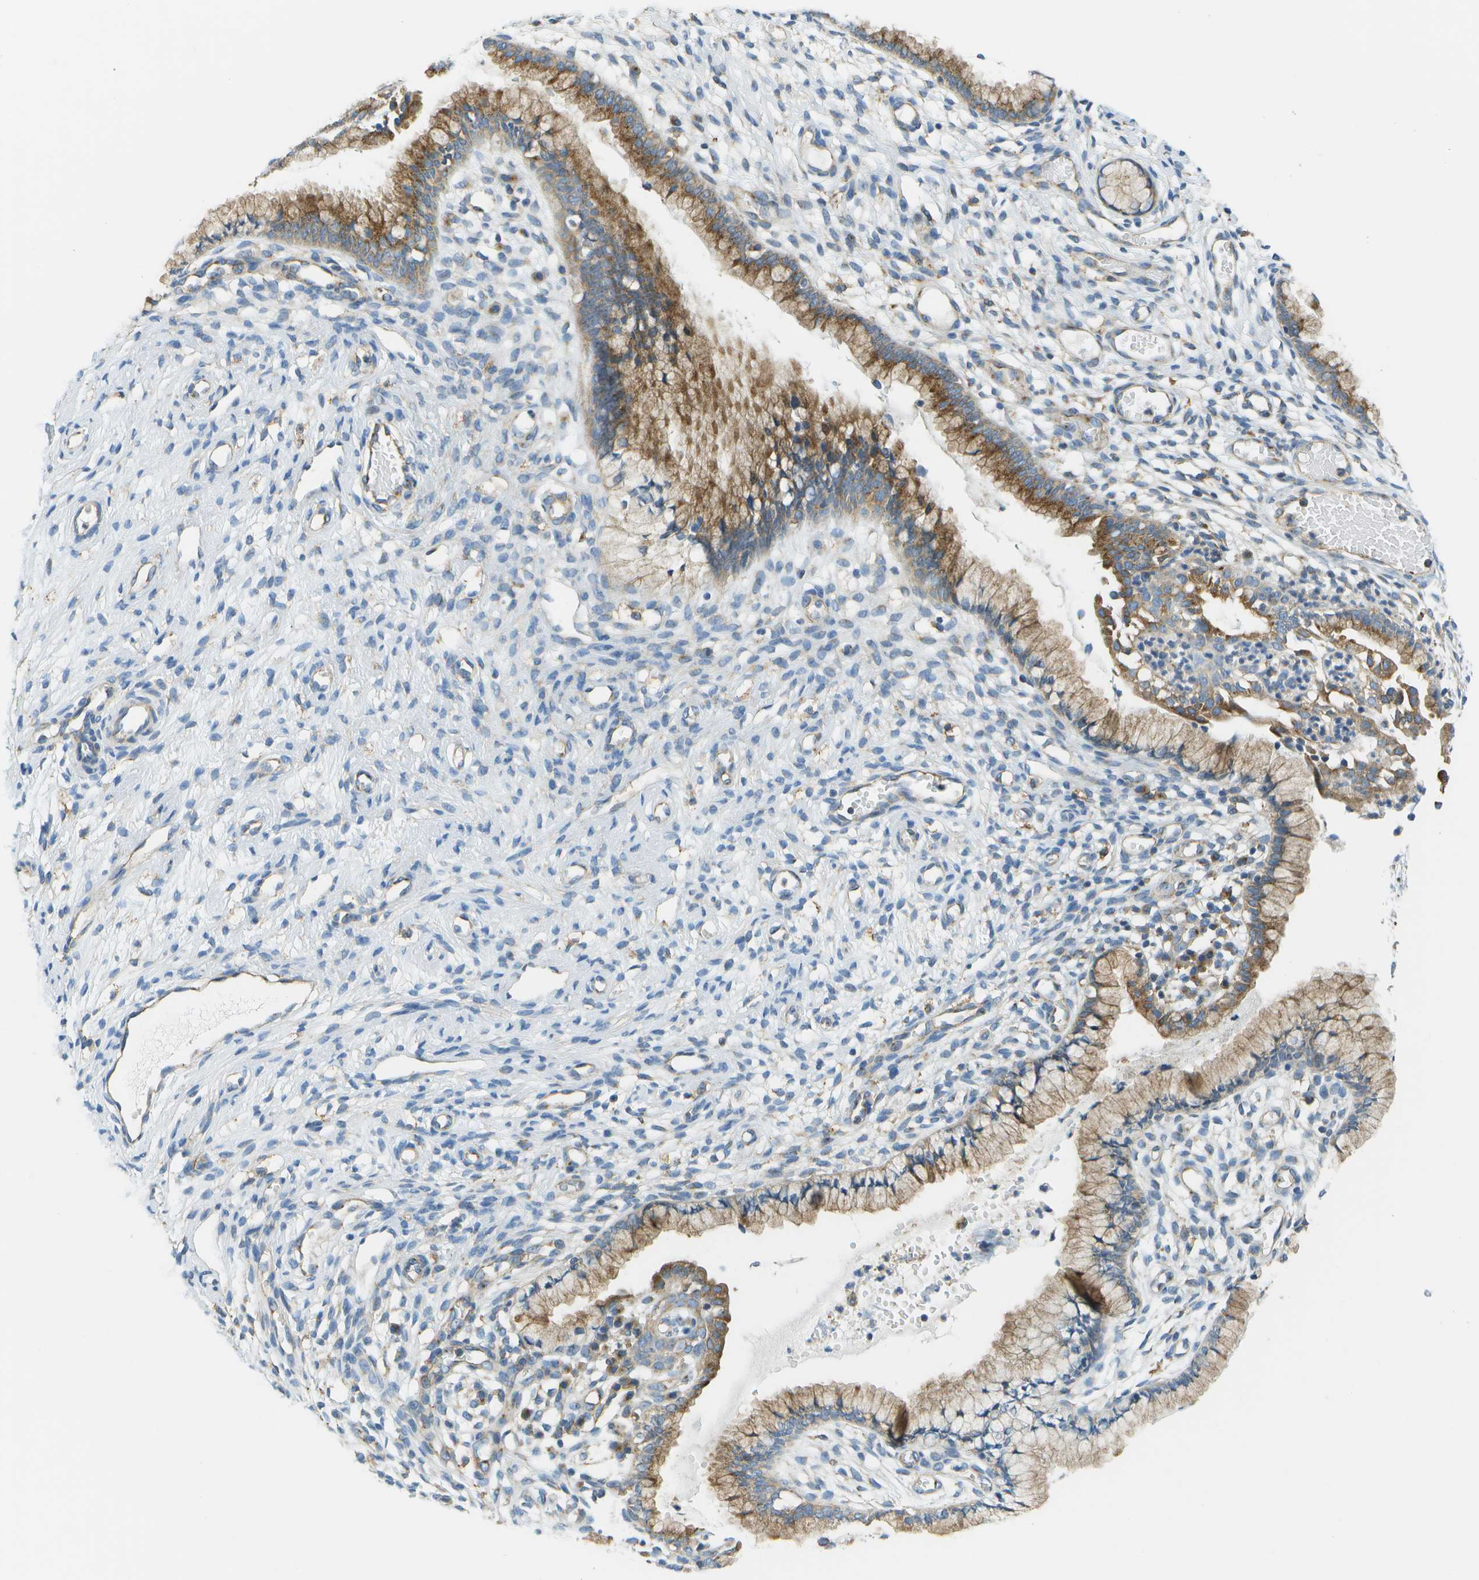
{"staining": {"intensity": "moderate", "quantity": ">75%", "location": "cytoplasmic/membranous"}, "tissue": "cervix", "cell_type": "Glandular cells", "image_type": "normal", "snomed": [{"axis": "morphology", "description": "Normal tissue, NOS"}, {"axis": "topography", "description": "Cervix"}], "caption": "The micrograph displays immunohistochemical staining of benign cervix. There is moderate cytoplasmic/membranous expression is appreciated in approximately >75% of glandular cells.", "gene": "CLTC", "patient": {"sex": "female", "age": 65}}